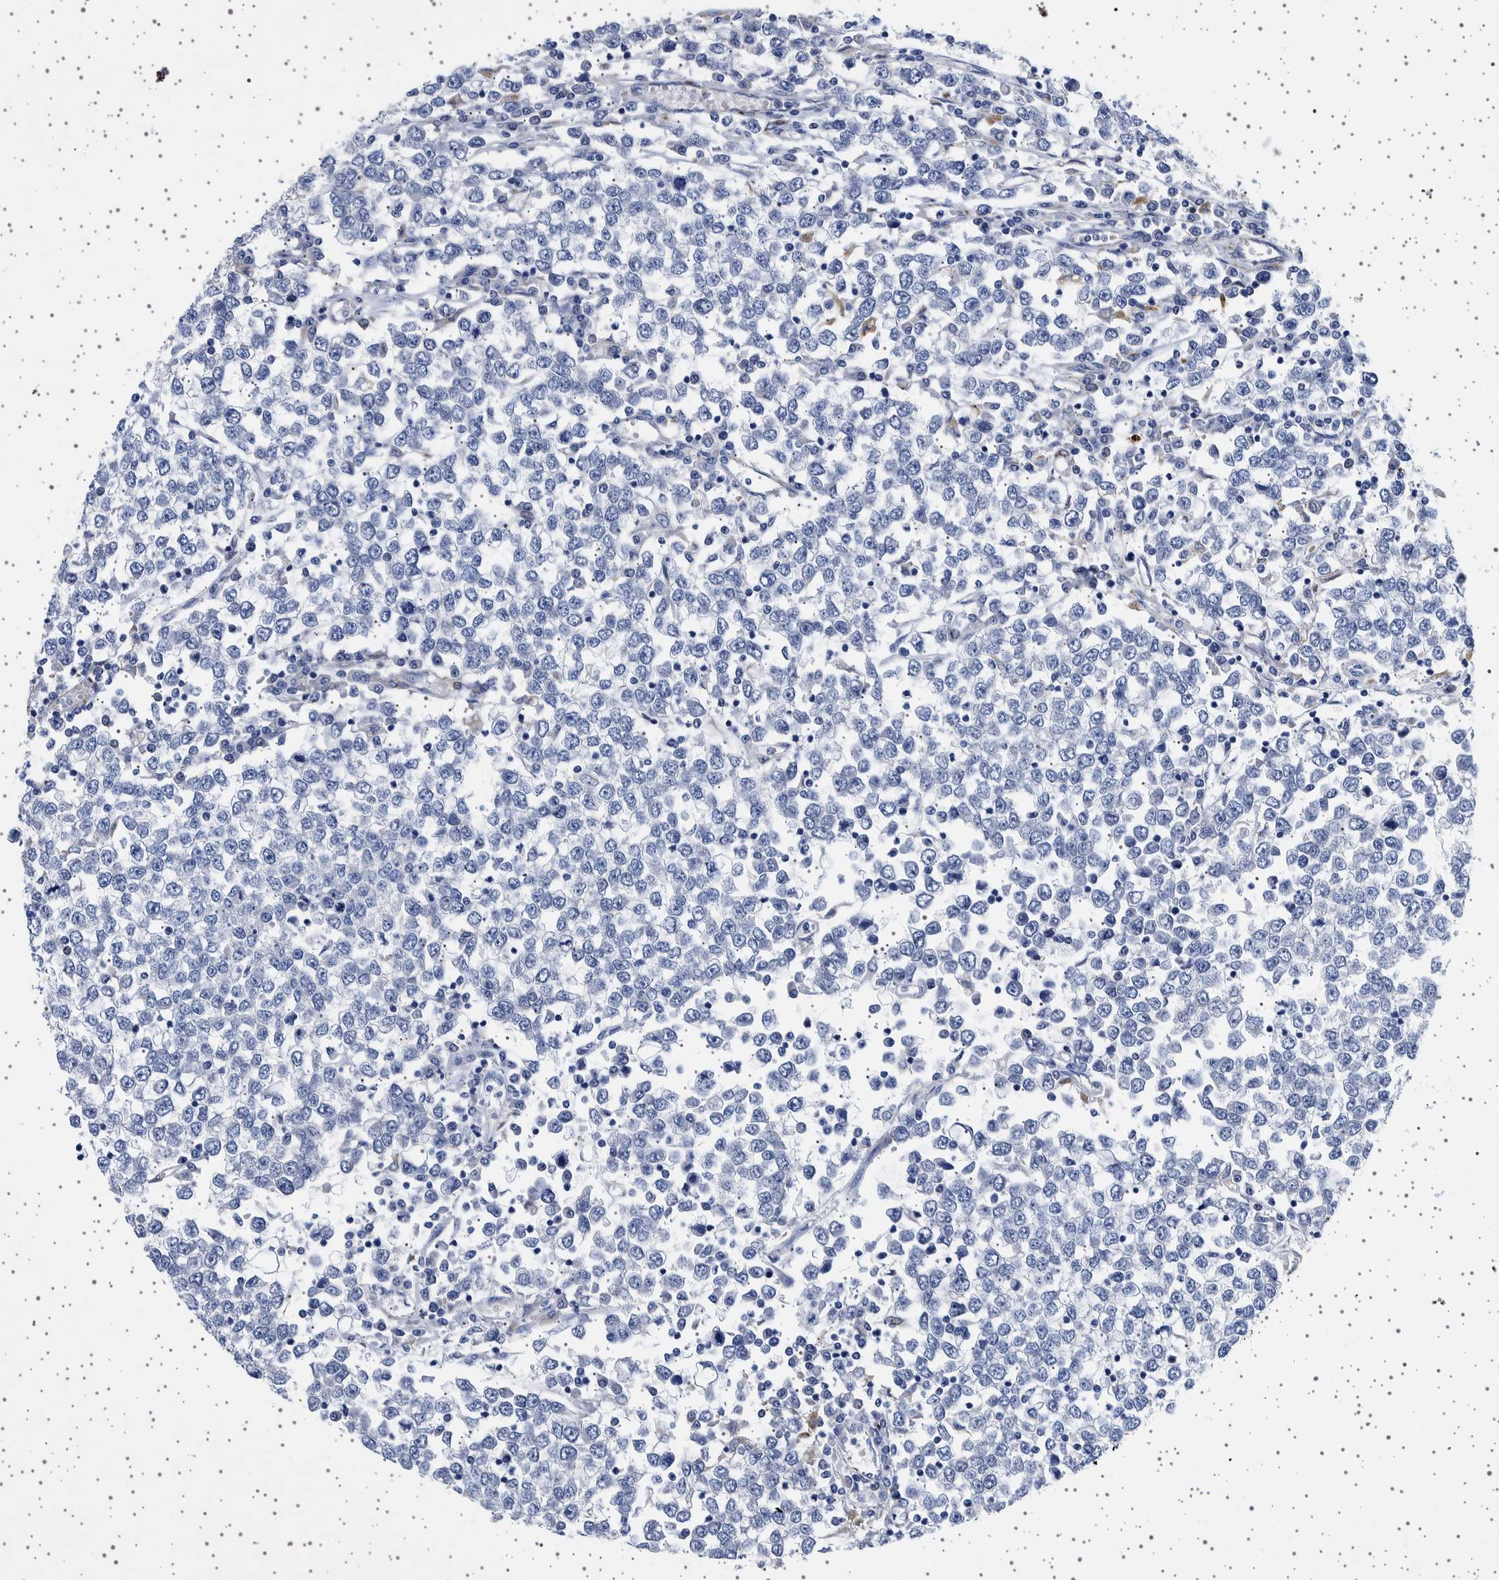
{"staining": {"intensity": "negative", "quantity": "none", "location": "none"}, "tissue": "testis cancer", "cell_type": "Tumor cells", "image_type": "cancer", "snomed": [{"axis": "morphology", "description": "Seminoma, NOS"}, {"axis": "topography", "description": "Testis"}], "caption": "Immunohistochemistry histopathology image of testis cancer (seminoma) stained for a protein (brown), which displays no expression in tumor cells. (DAB IHC visualized using brightfield microscopy, high magnification).", "gene": "SEPTIN4", "patient": {"sex": "male", "age": 65}}